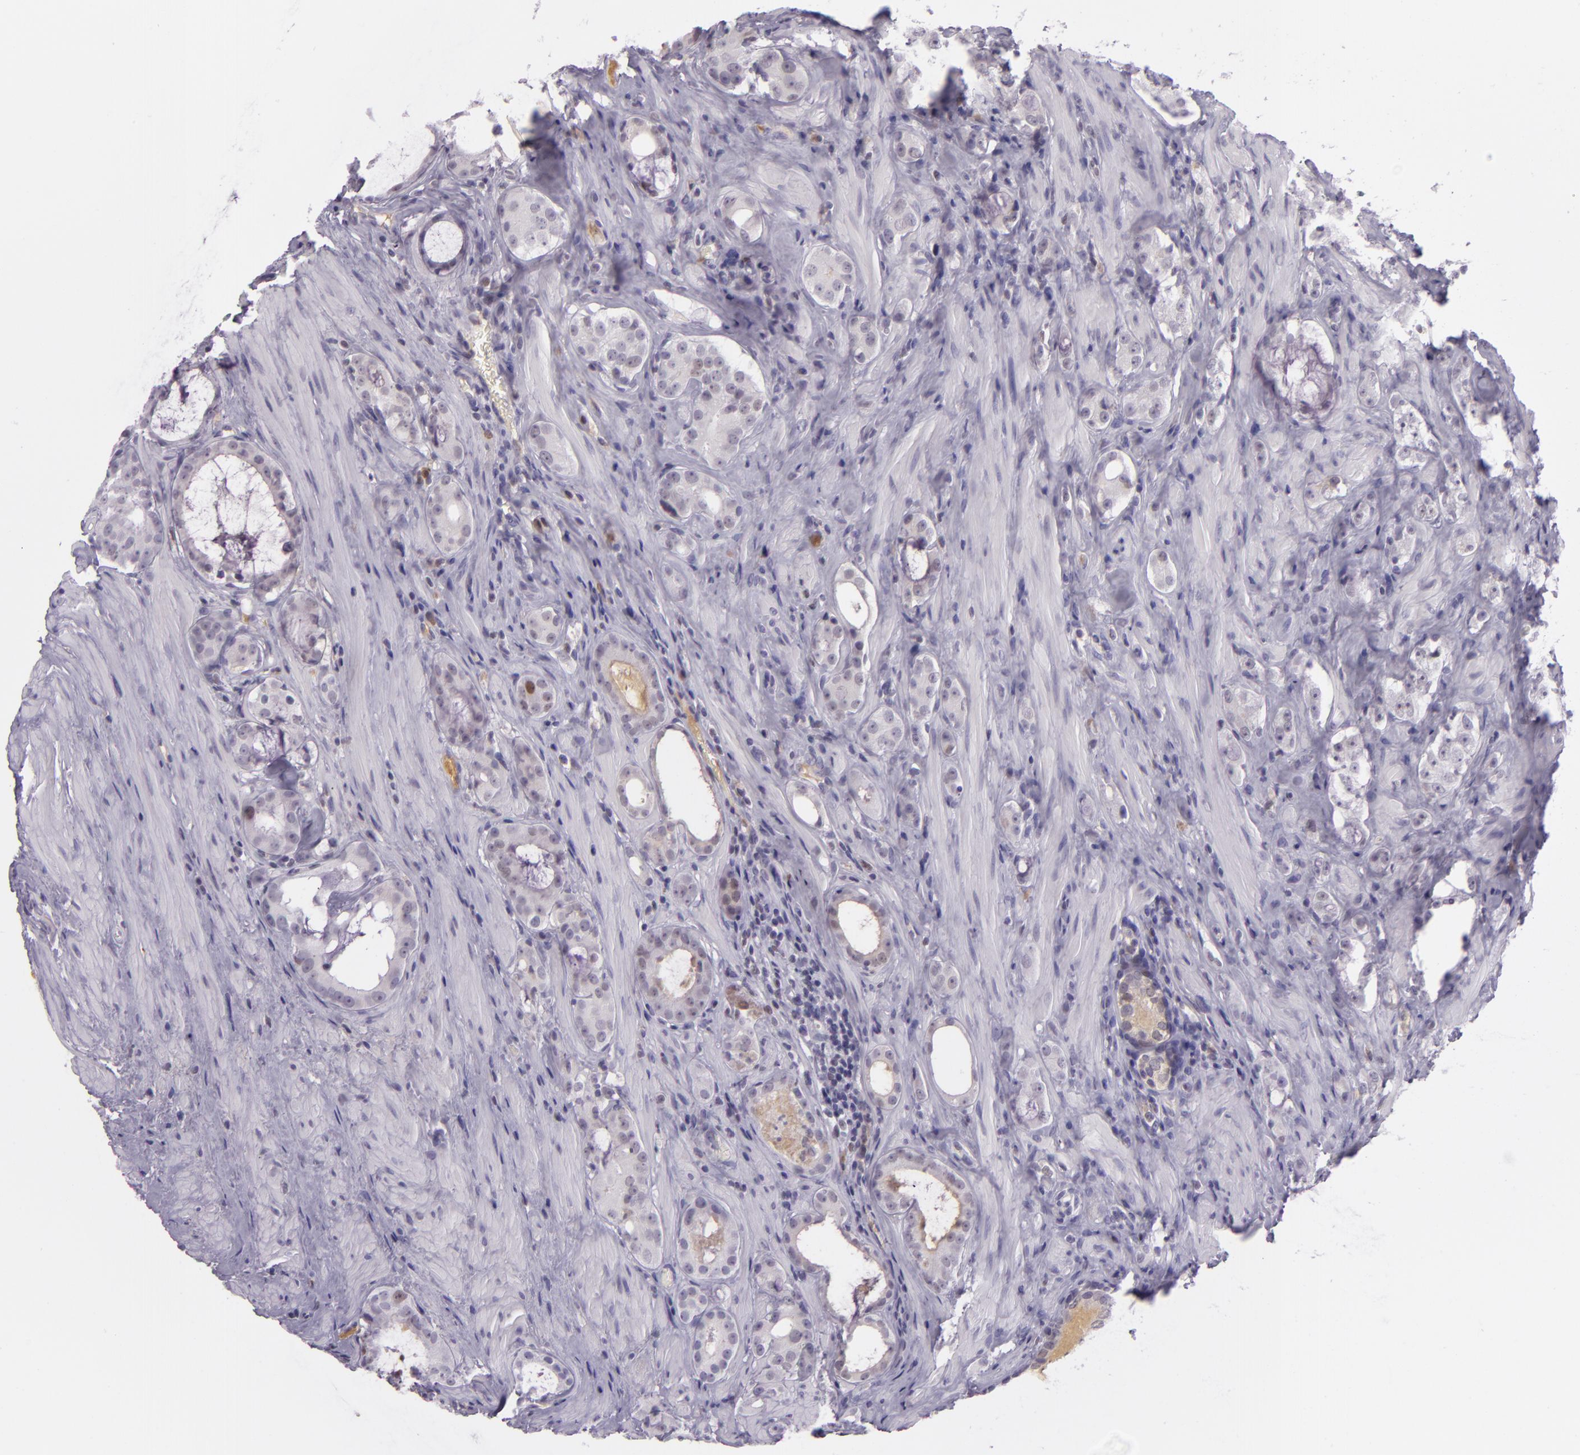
{"staining": {"intensity": "negative", "quantity": "none", "location": "none"}, "tissue": "prostate cancer", "cell_type": "Tumor cells", "image_type": "cancer", "snomed": [{"axis": "morphology", "description": "Adenocarcinoma, Medium grade"}, {"axis": "topography", "description": "Prostate"}], "caption": "Tumor cells show no significant protein staining in medium-grade adenocarcinoma (prostate). (DAB immunohistochemistry (IHC) visualized using brightfield microscopy, high magnification).", "gene": "CHEK2", "patient": {"sex": "male", "age": 73}}